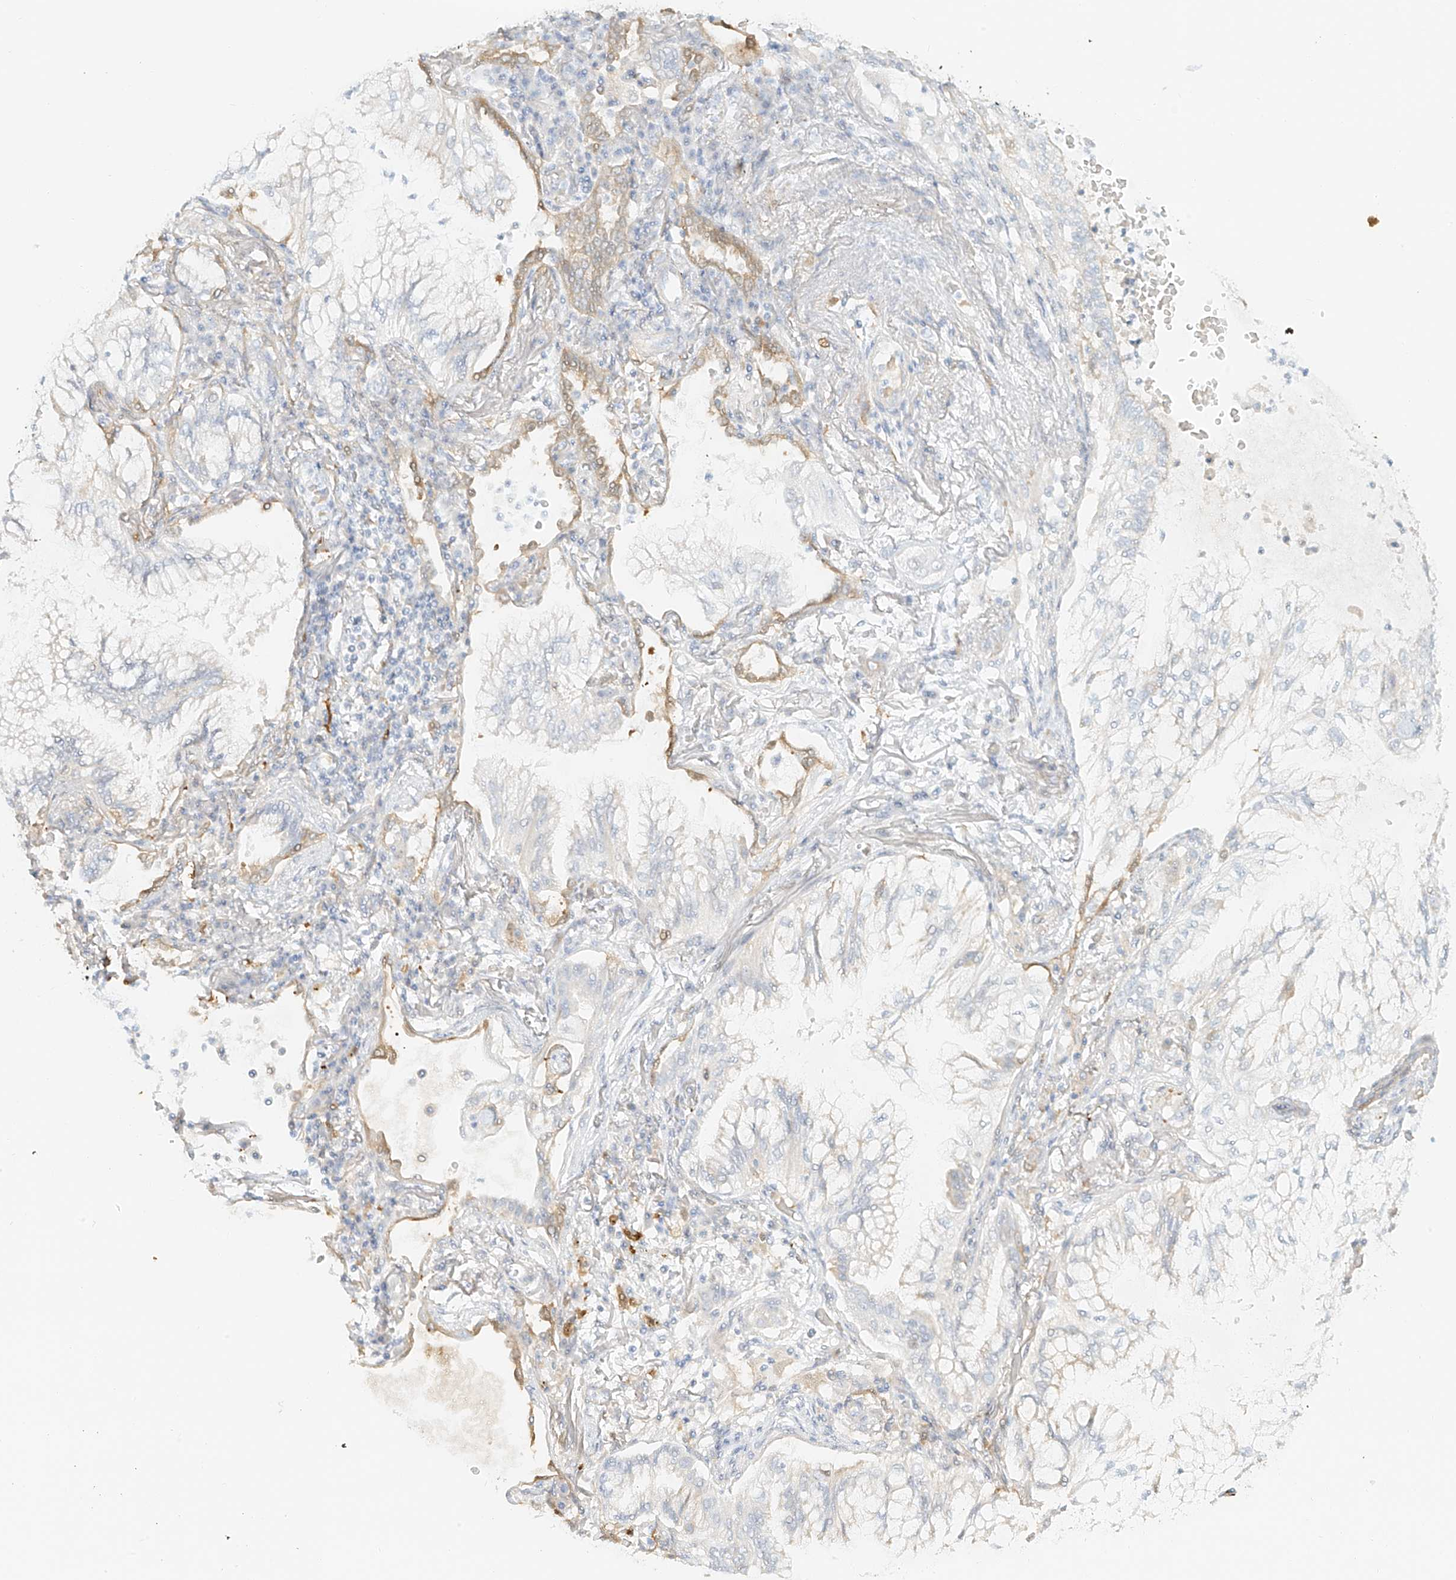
{"staining": {"intensity": "negative", "quantity": "none", "location": "none"}, "tissue": "lung cancer", "cell_type": "Tumor cells", "image_type": "cancer", "snomed": [{"axis": "morphology", "description": "Adenocarcinoma, NOS"}, {"axis": "topography", "description": "Lung"}], "caption": "Immunohistochemistry histopathology image of neoplastic tissue: human lung cancer (adenocarcinoma) stained with DAB (3,3'-diaminobenzidine) reveals no significant protein expression in tumor cells. The staining is performed using DAB (3,3'-diaminobenzidine) brown chromogen with nuclei counter-stained in using hematoxylin.", "gene": "UPK1B", "patient": {"sex": "female", "age": 70}}